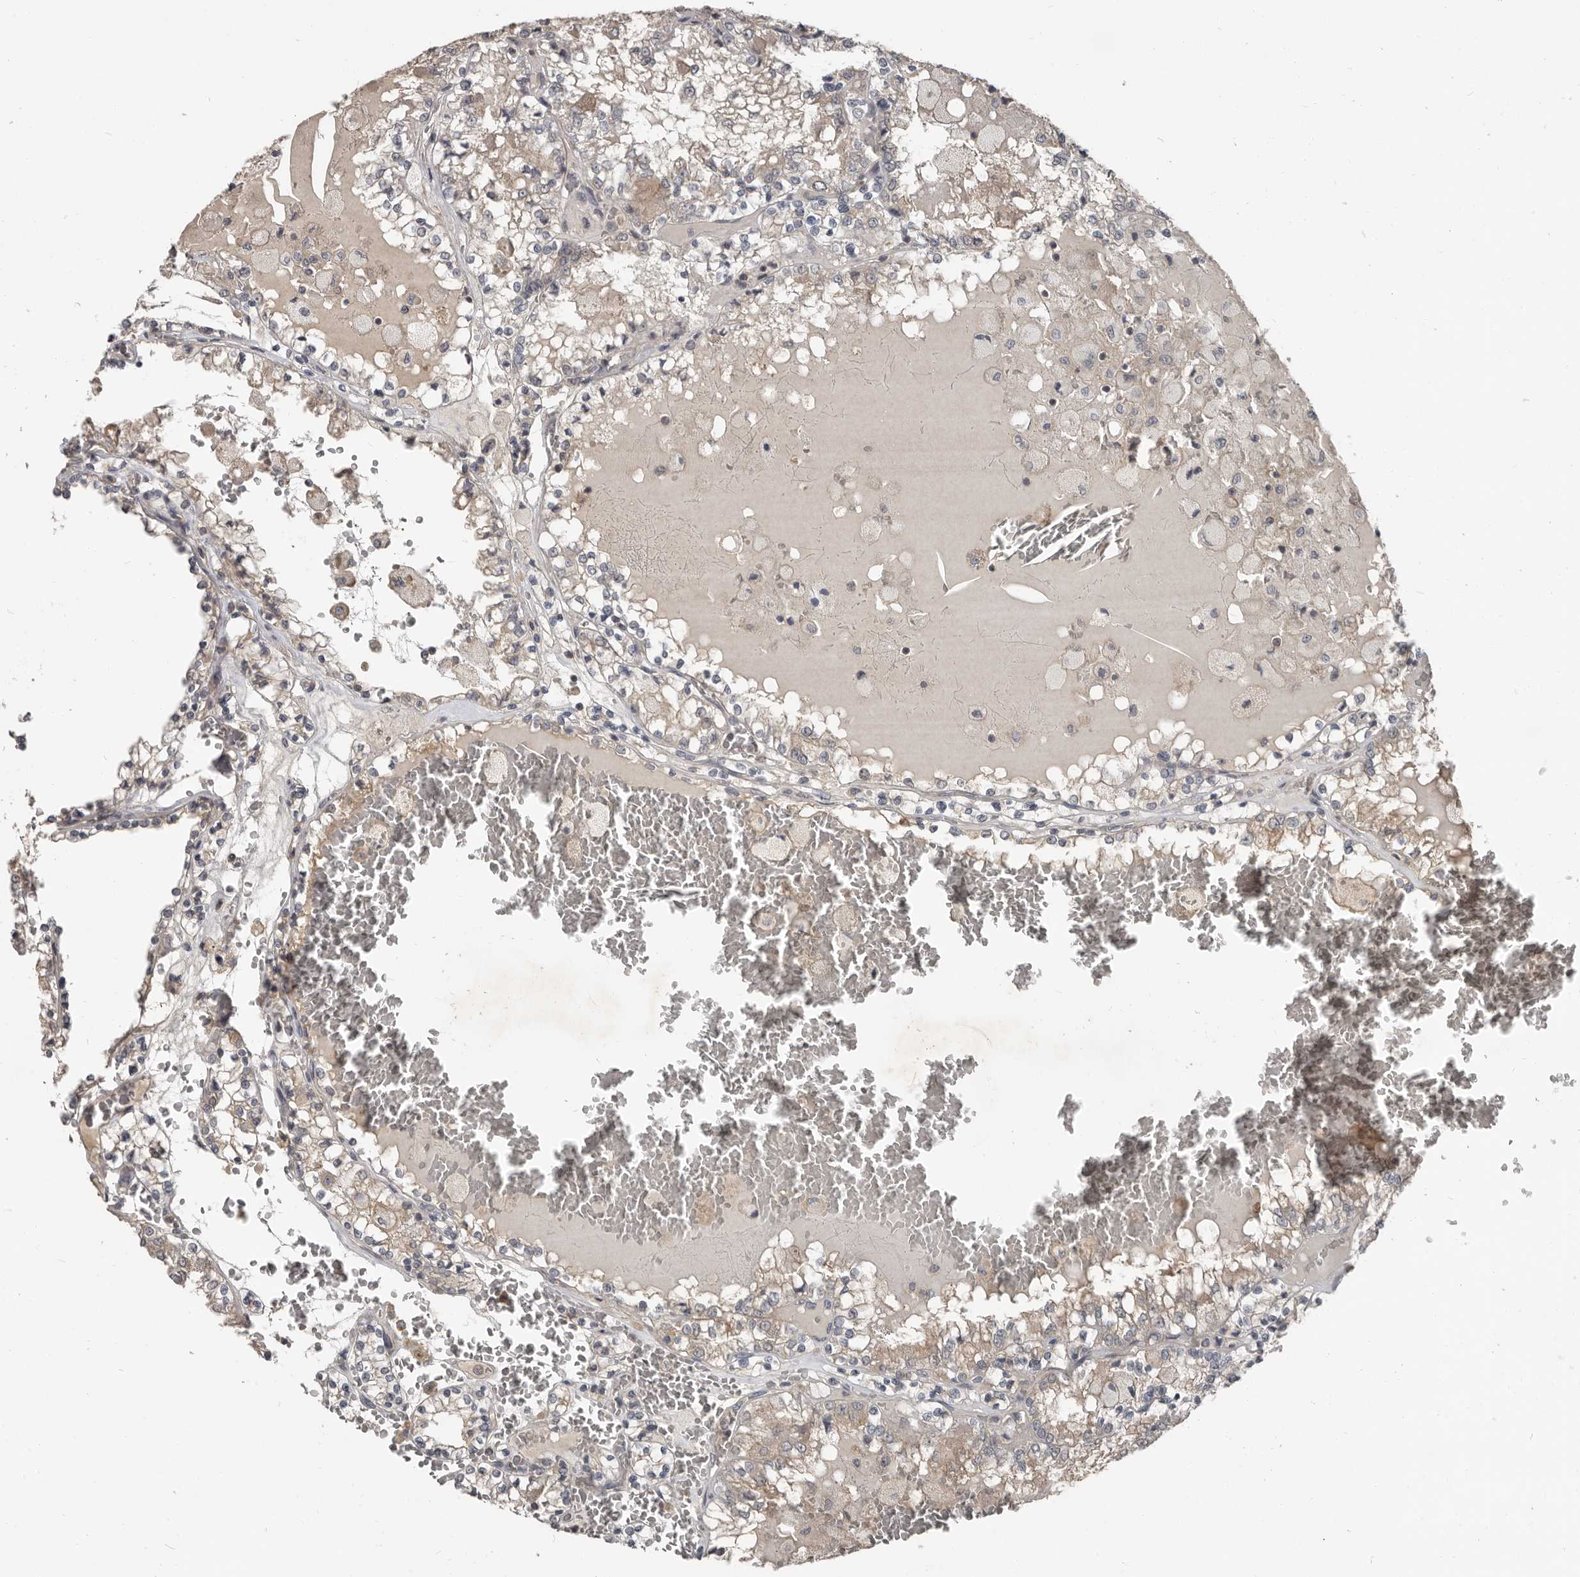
{"staining": {"intensity": "weak", "quantity": "25%-75%", "location": "cytoplasmic/membranous"}, "tissue": "renal cancer", "cell_type": "Tumor cells", "image_type": "cancer", "snomed": [{"axis": "morphology", "description": "Adenocarcinoma, NOS"}, {"axis": "topography", "description": "Kidney"}], "caption": "Immunohistochemistry (IHC) (DAB (3,3'-diaminobenzidine)) staining of renal adenocarcinoma displays weak cytoplasmic/membranous protein staining in about 25%-75% of tumor cells. (Brightfield microscopy of DAB IHC at high magnification).", "gene": "AKNAD1", "patient": {"sex": "female", "age": 56}}